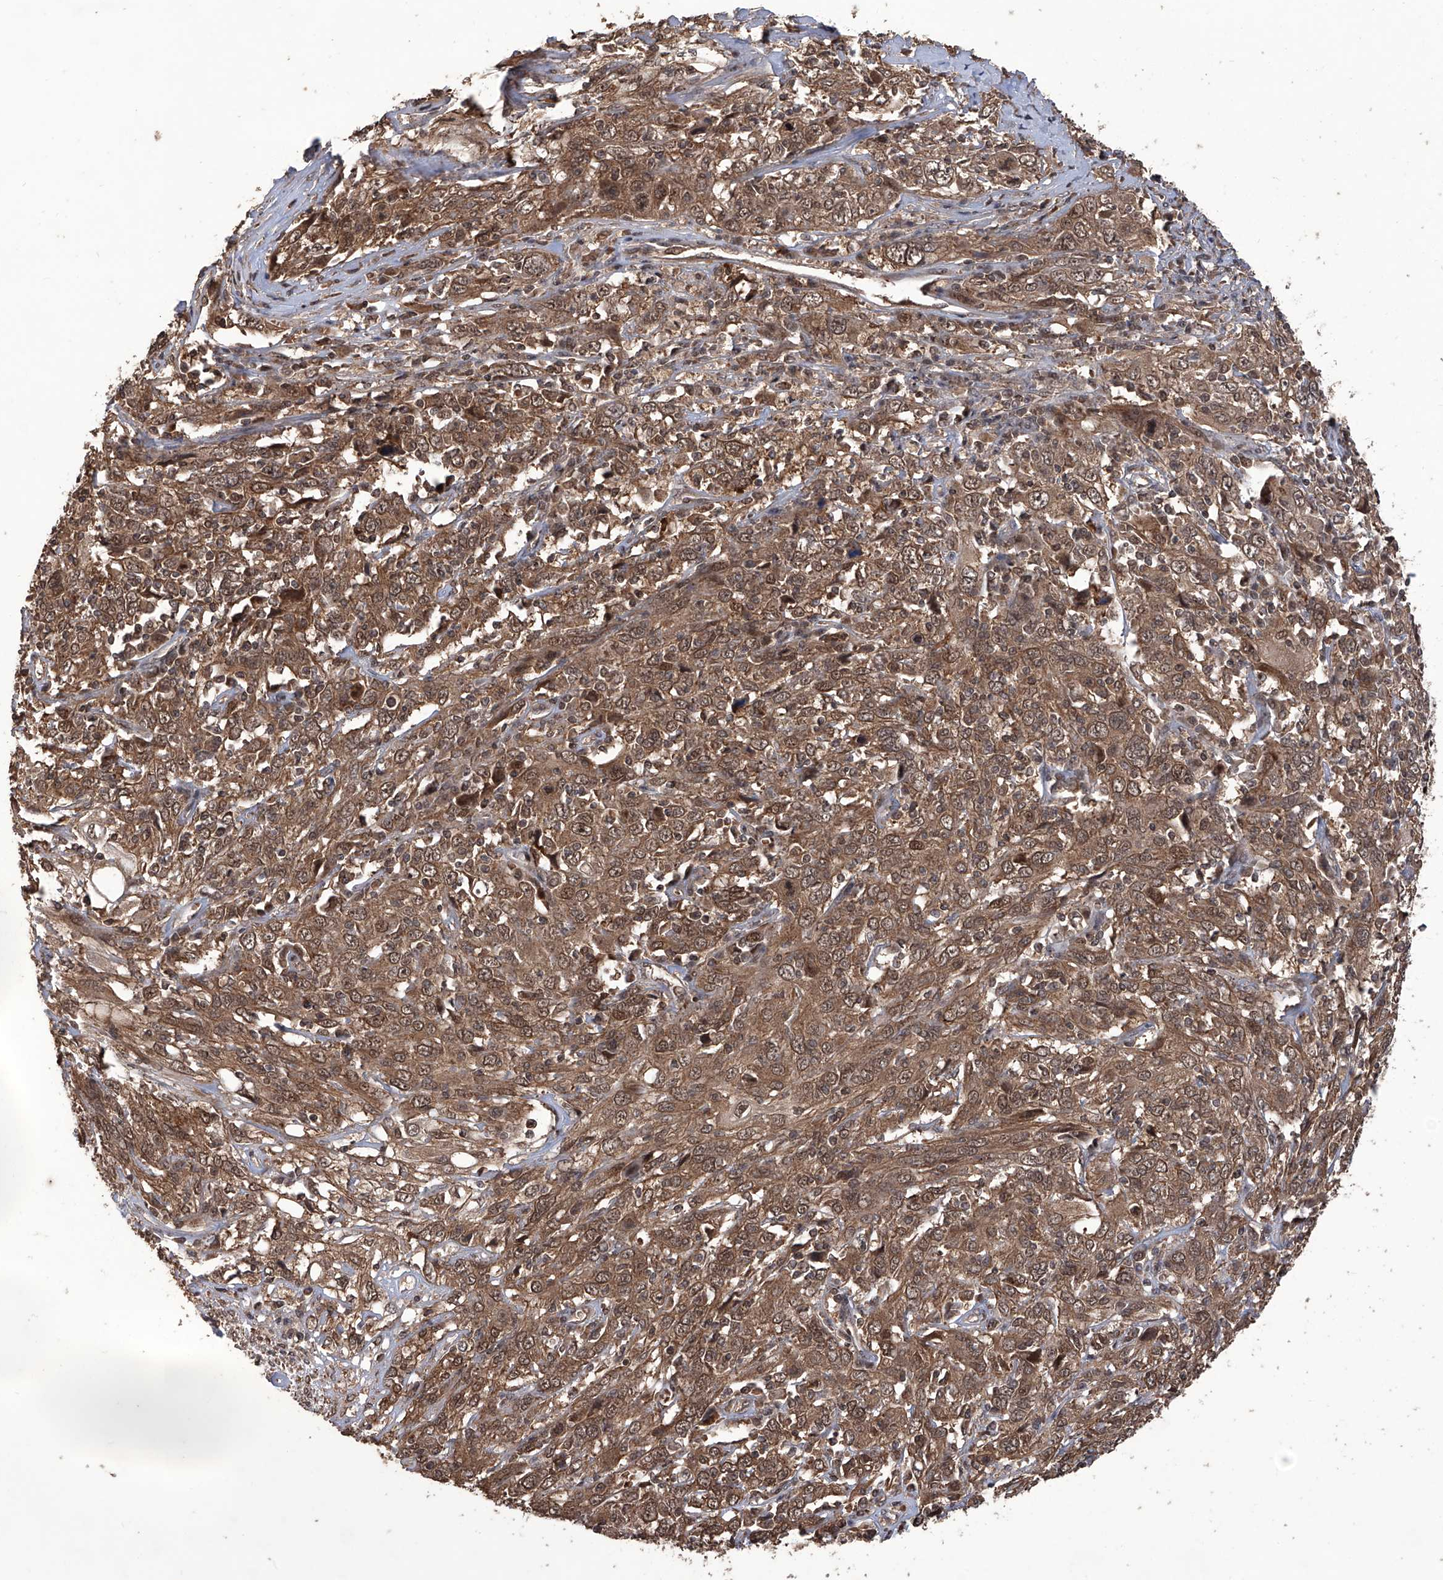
{"staining": {"intensity": "moderate", "quantity": ">75%", "location": "cytoplasmic/membranous,nuclear"}, "tissue": "cervical cancer", "cell_type": "Tumor cells", "image_type": "cancer", "snomed": [{"axis": "morphology", "description": "Squamous cell carcinoma, NOS"}, {"axis": "topography", "description": "Cervix"}], "caption": "Moderate cytoplasmic/membranous and nuclear positivity is seen in about >75% of tumor cells in cervical cancer. (Stains: DAB (3,3'-diaminobenzidine) in brown, nuclei in blue, Microscopy: brightfield microscopy at high magnification).", "gene": "LYSMD4", "patient": {"sex": "female", "age": 46}}